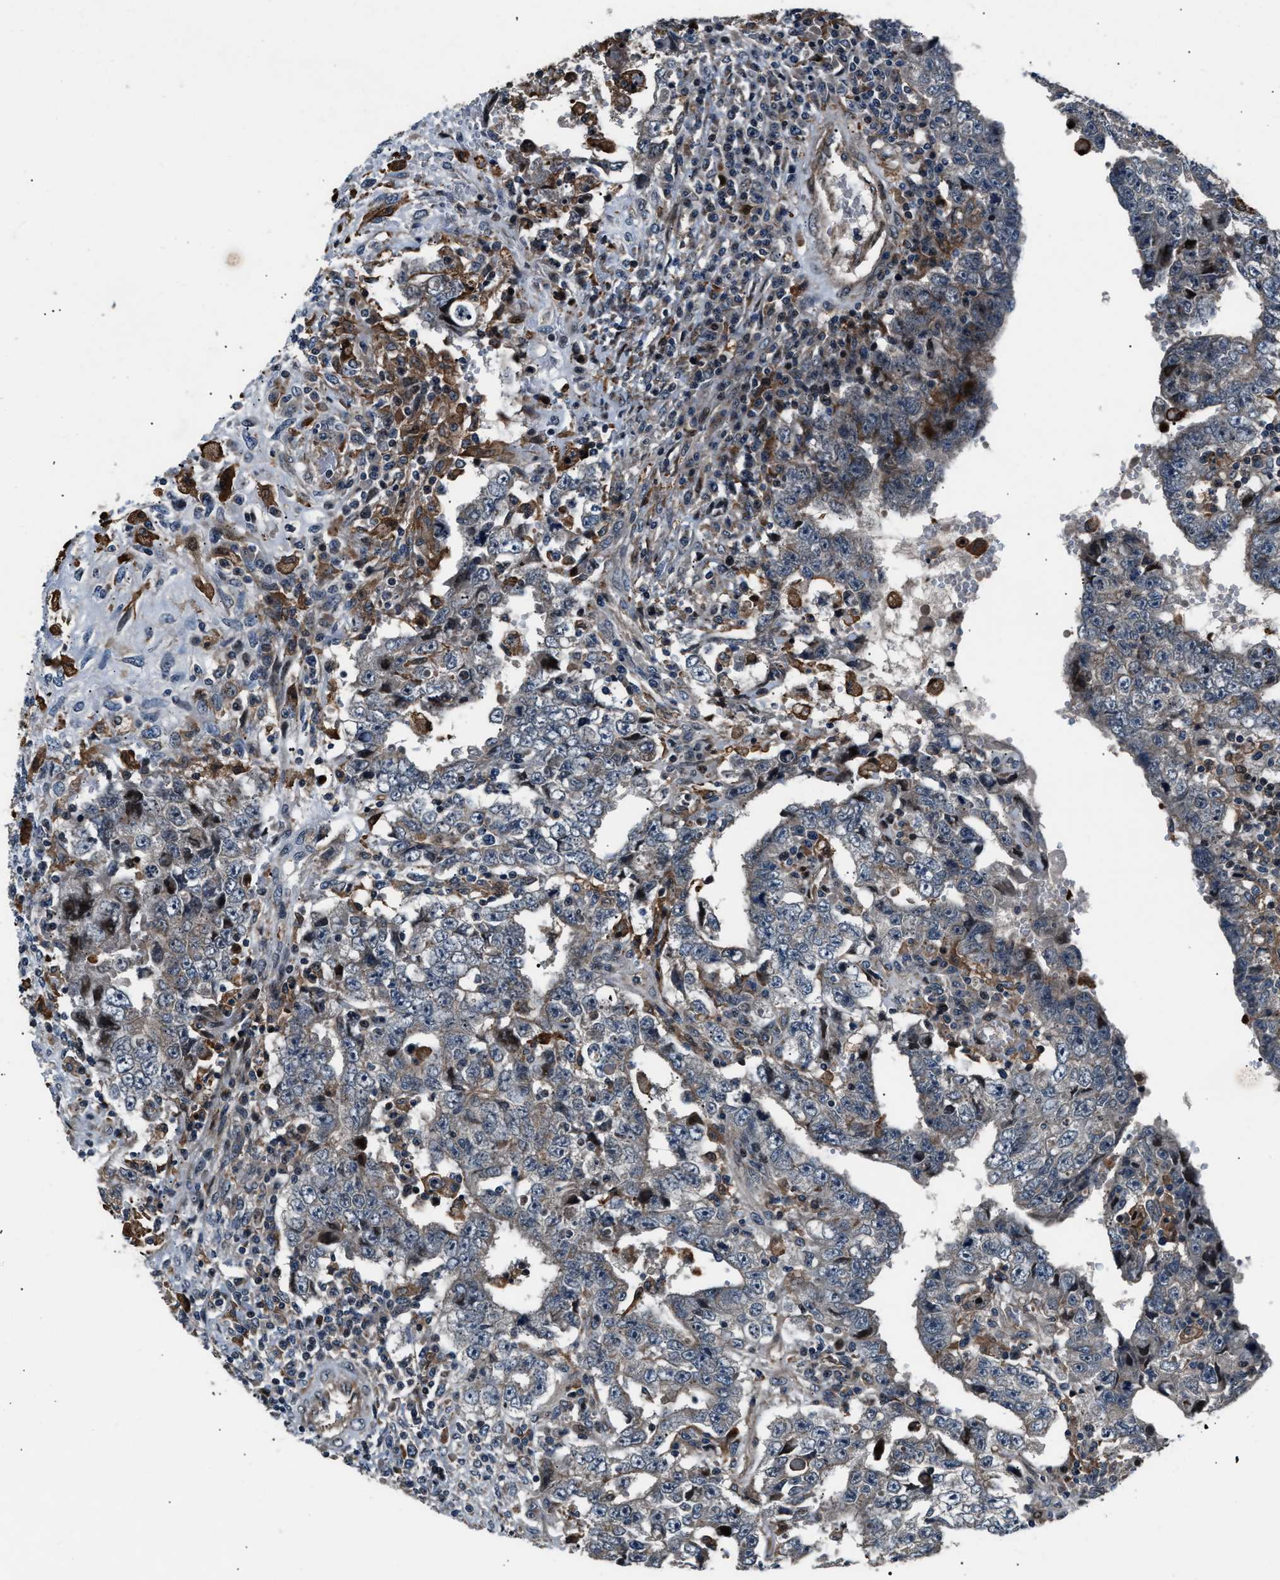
{"staining": {"intensity": "negative", "quantity": "none", "location": "none"}, "tissue": "testis cancer", "cell_type": "Tumor cells", "image_type": "cancer", "snomed": [{"axis": "morphology", "description": "Carcinoma, Embryonal, NOS"}, {"axis": "topography", "description": "Testis"}], "caption": "Human testis cancer (embryonal carcinoma) stained for a protein using immunohistochemistry (IHC) demonstrates no expression in tumor cells.", "gene": "DYNC2I1", "patient": {"sex": "male", "age": 26}}